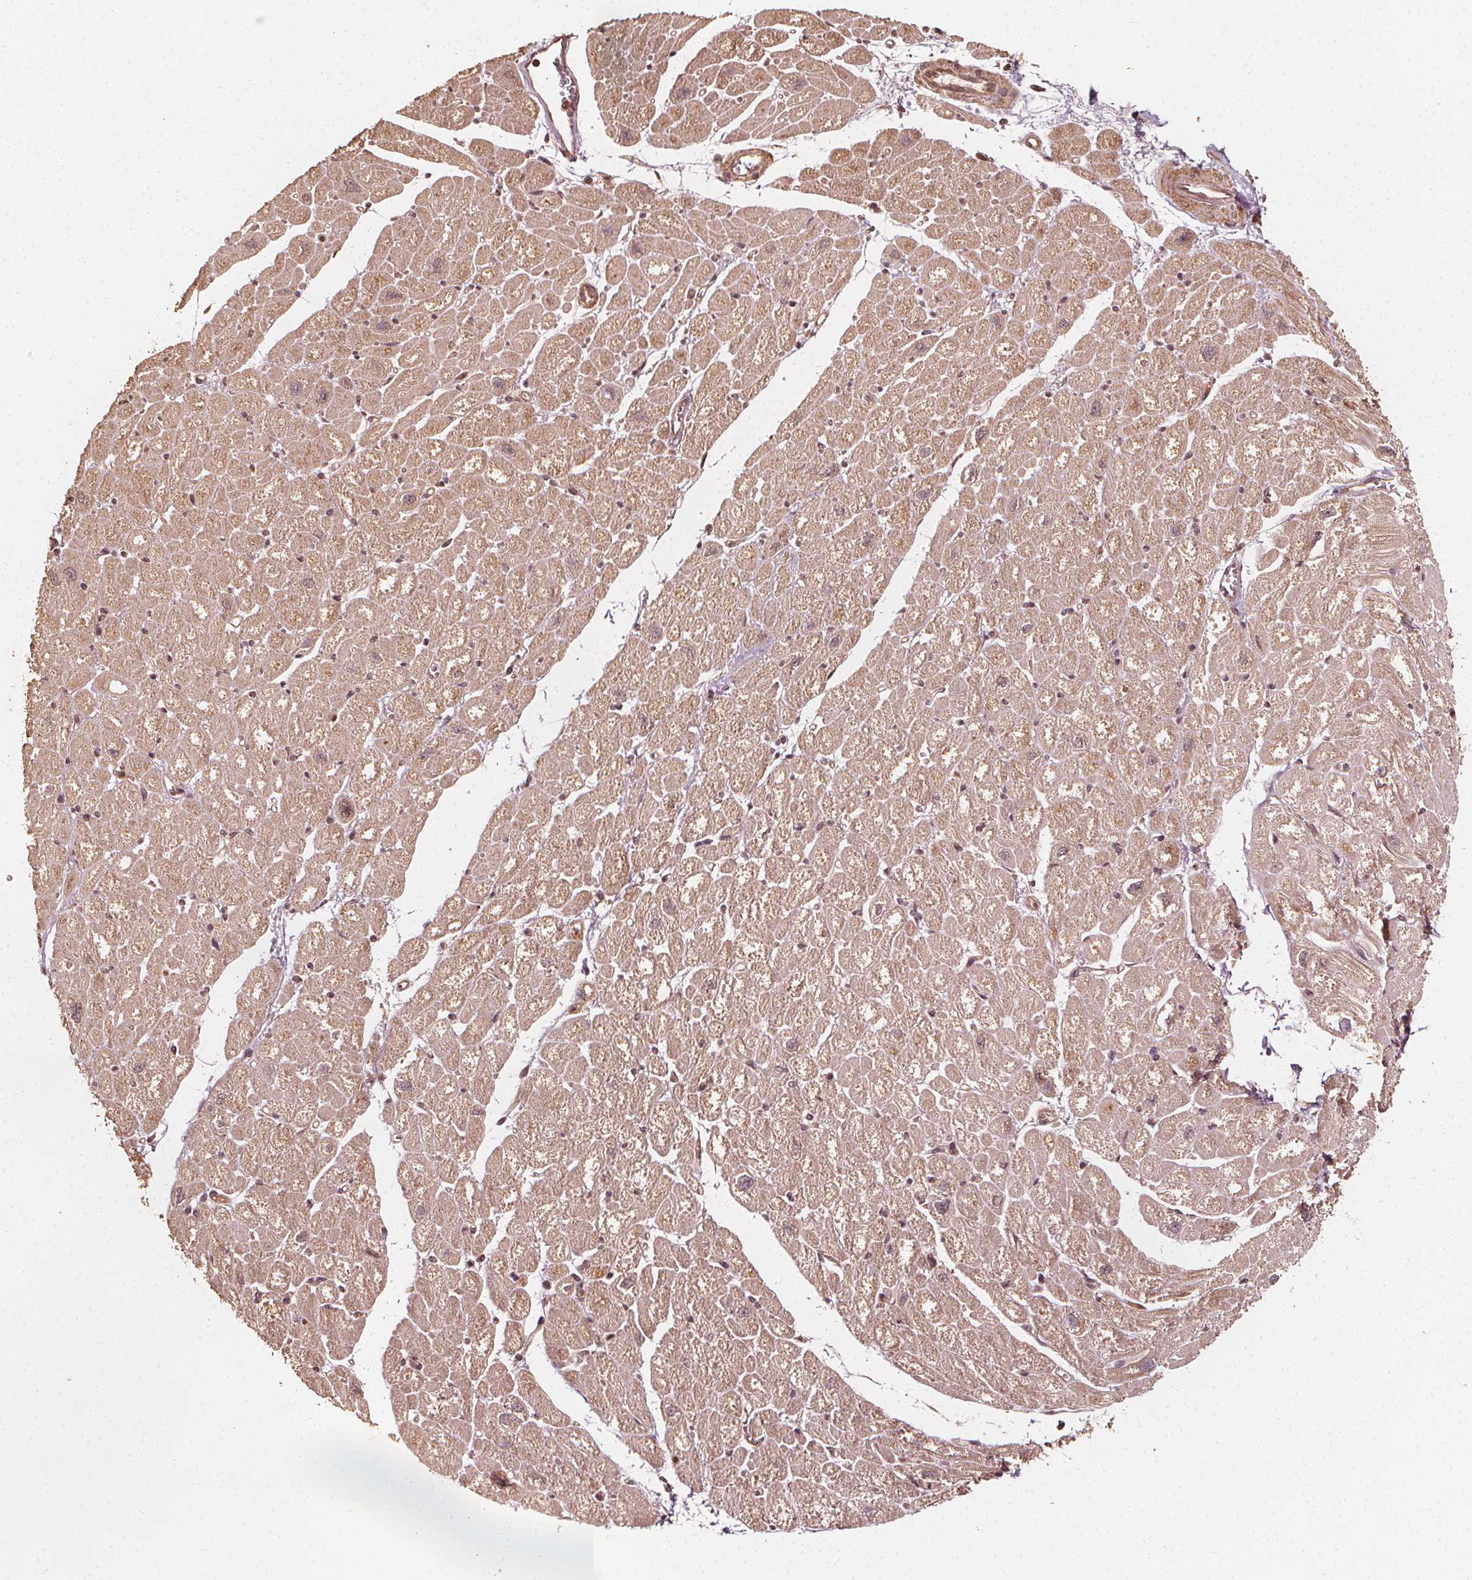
{"staining": {"intensity": "moderate", "quantity": ">75%", "location": "cytoplasmic/membranous"}, "tissue": "heart muscle", "cell_type": "Cardiomyocytes", "image_type": "normal", "snomed": [{"axis": "morphology", "description": "Normal tissue, NOS"}, {"axis": "topography", "description": "Heart"}], "caption": "Protein expression analysis of benign heart muscle displays moderate cytoplasmic/membranous positivity in approximately >75% of cardiomyocytes.", "gene": "NPC1", "patient": {"sex": "male", "age": 61}}